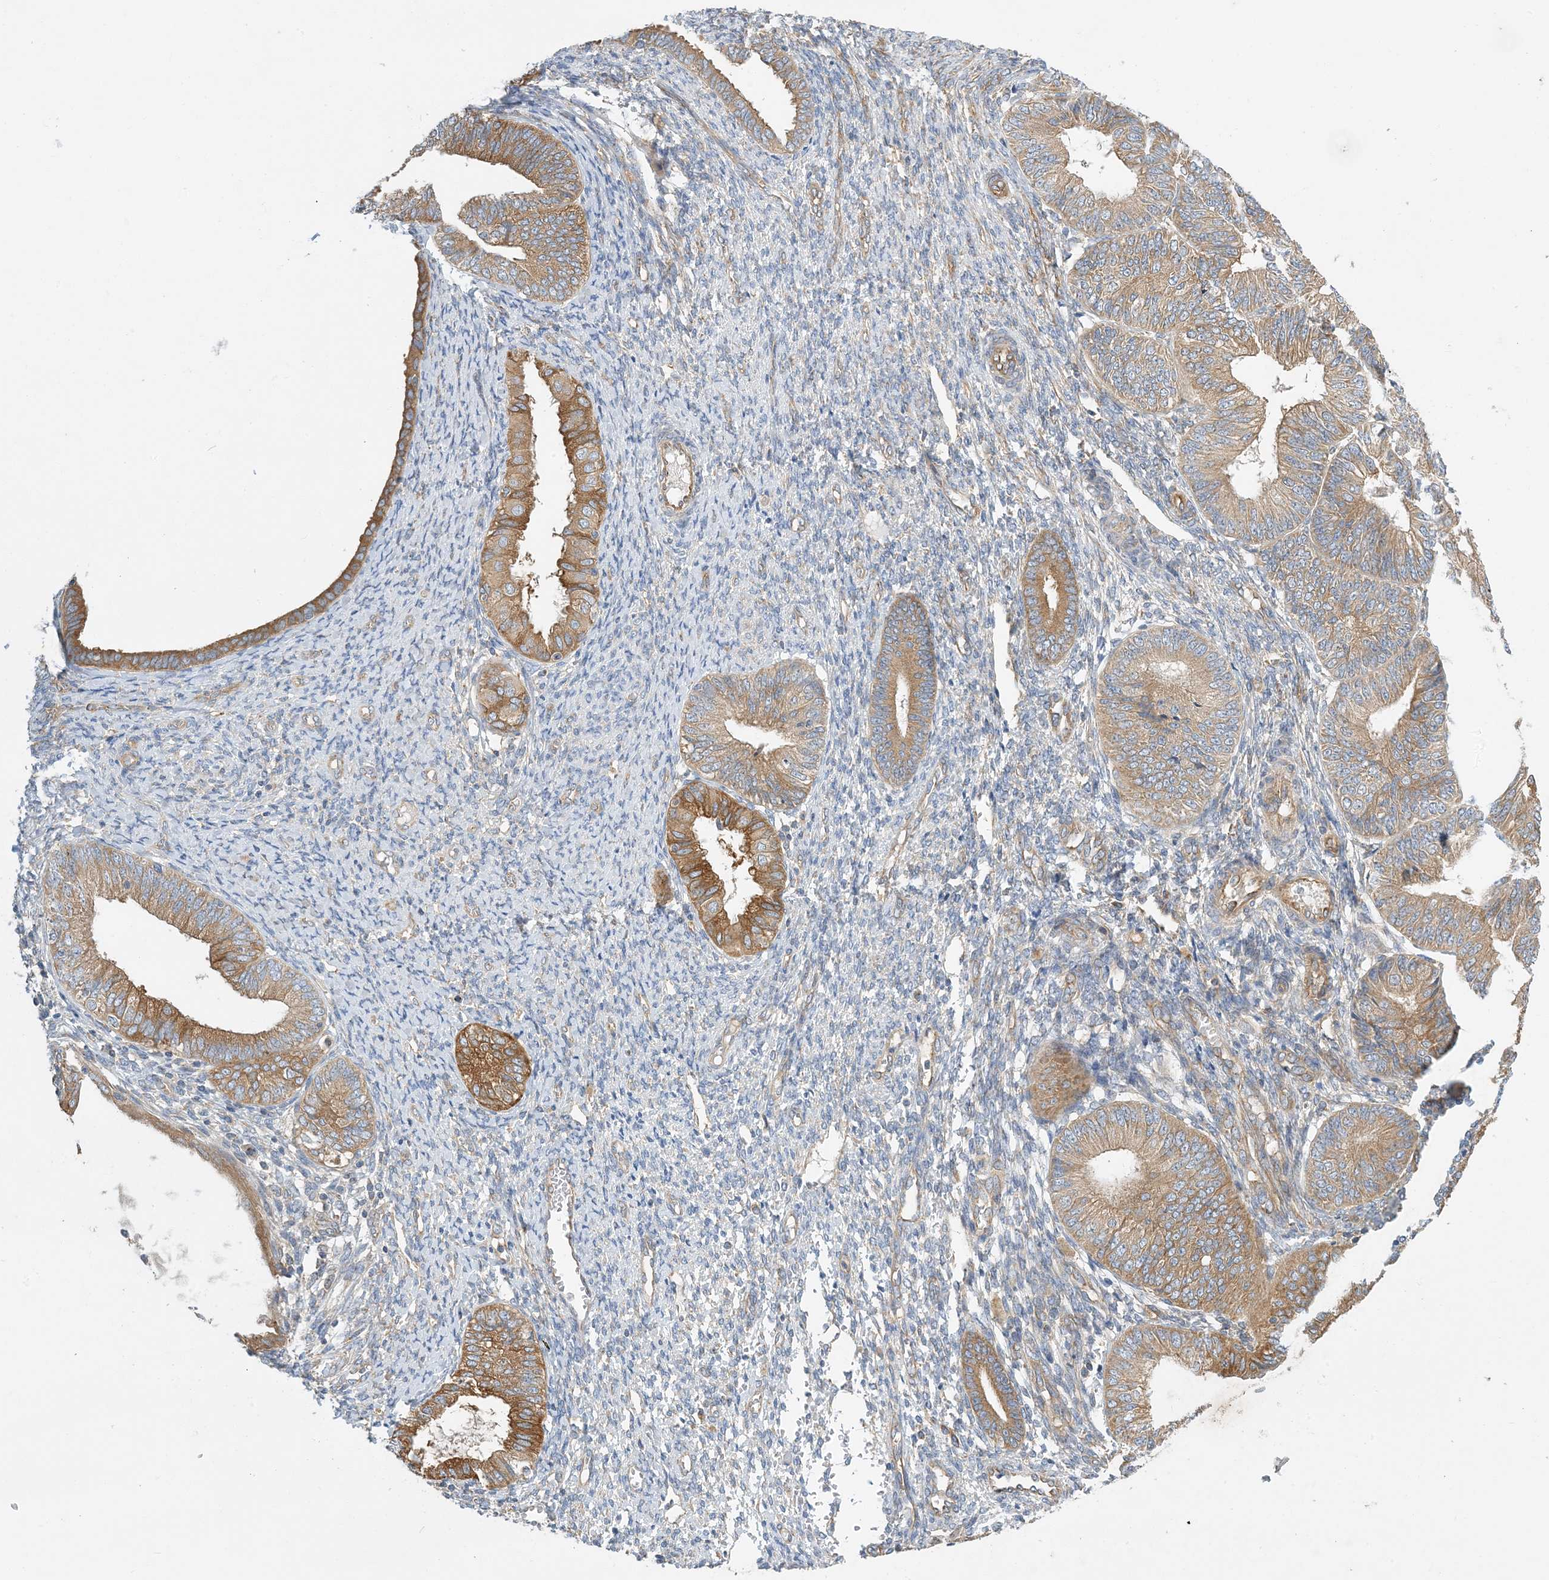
{"staining": {"intensity": "moderate", "quantity": ">75%", "location": "cytoplasmic/membranous"}, "tissue": "endometrial cancer", "cell_type": "Tumor cells", "image_type": "cancer", "snomed": [{"axis": "morphology", "description": "Adenocarcinoma, NOS"}, {"axis": "topography", "description": "Endometrium"}], "caption": "This is a micrograph of immunohistochemistry (IHC) staining of endometrial cancer, which shows moderate staining in the cytoplasmic/membranous of tumor cells.", "gene": "SIDT1", "patient": {"sex": "female", "age": 58}}